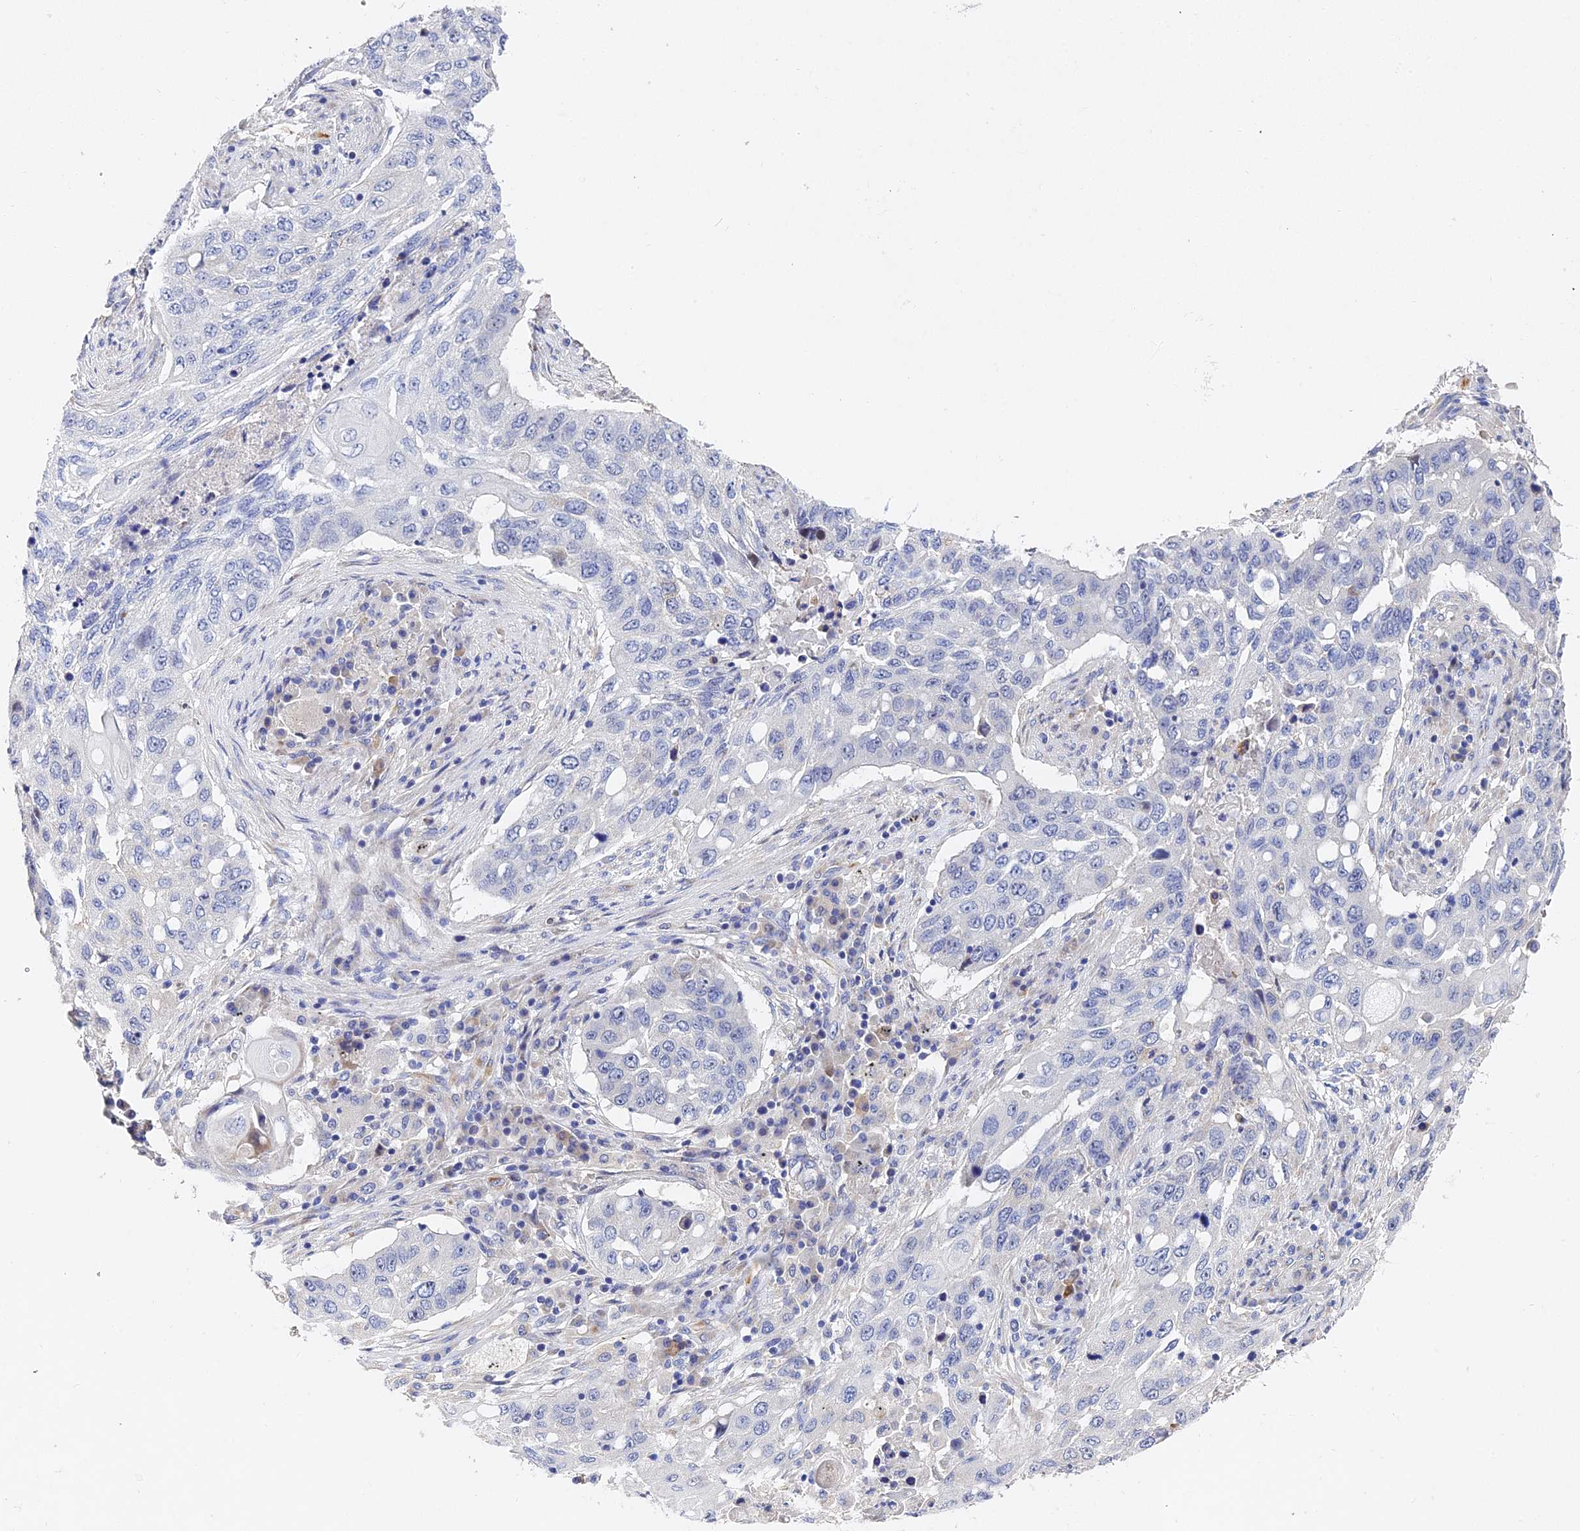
{"staining": {"intensity": "negative", "quantity": "none", "location": "none"}, "tissue": "lung cancer", "cell_type": "Tumor cells", "image_type": "cancer", "snomed": [{"axis": "morphology", "description": "Squamous cell carcinoma, NOS"}, {"axis": "topography", "description": "Lung"}], "caption": "The micrograph displays no staining of tumor cells in lung cancer.", "gene": "ENSG00000268674", "patient": {"sex": "female", "age": 63}}